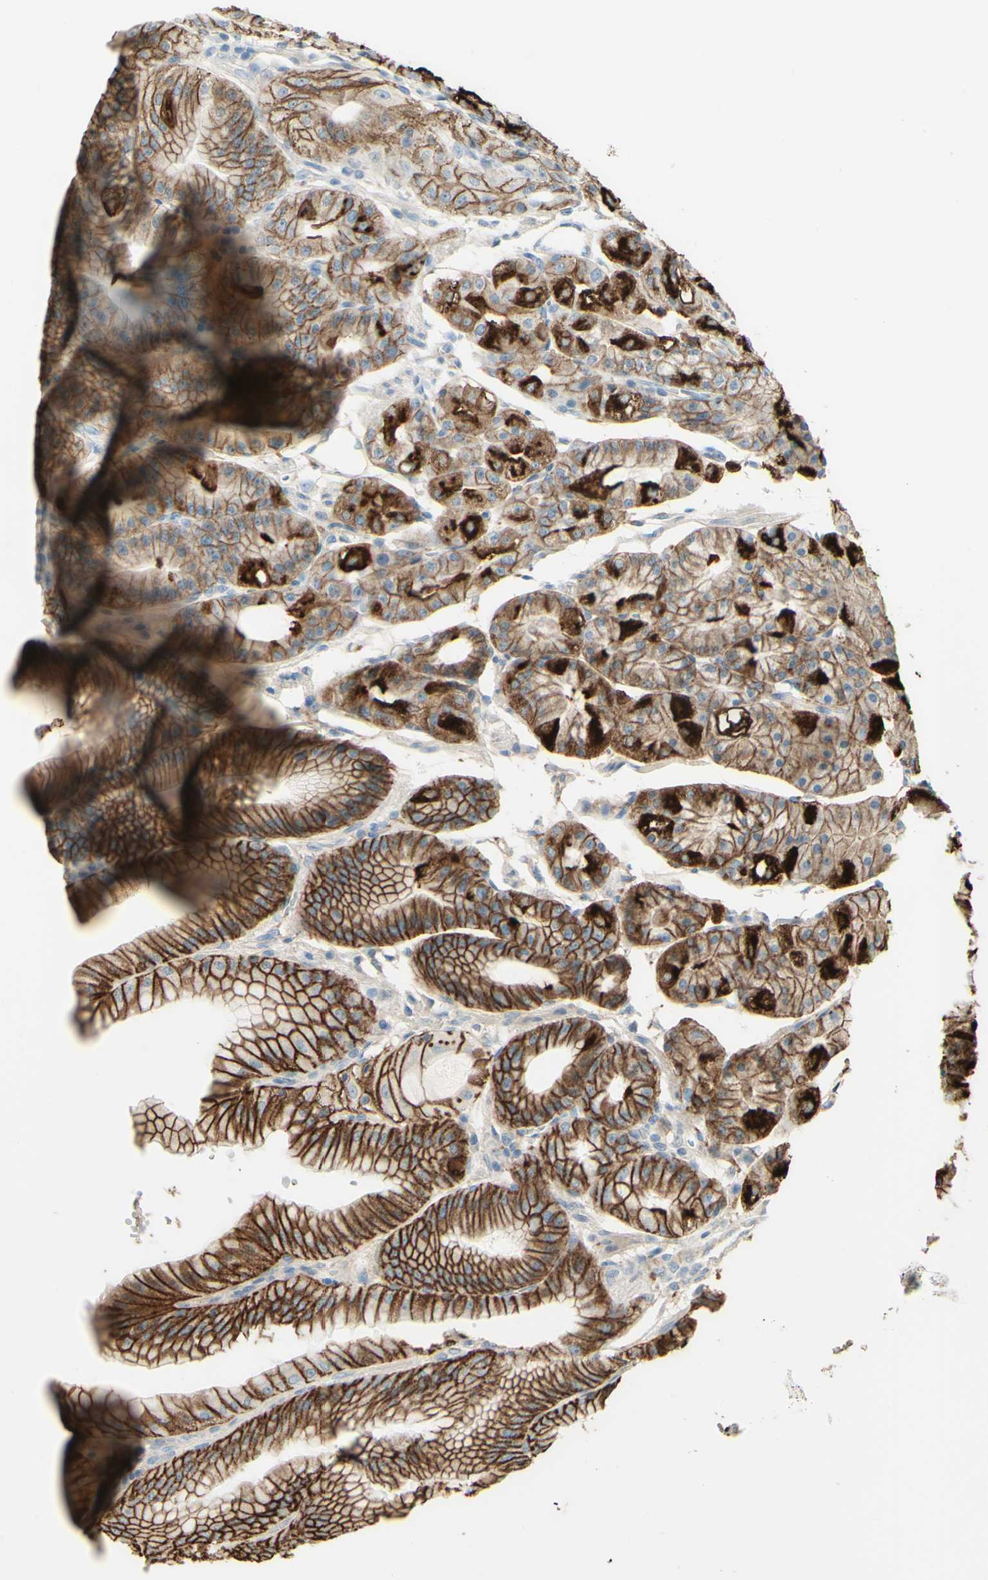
{"staining": {"intensity": "strong", "quantity": ">75%", "location": "cytoplasmic/membranous"}, "tissue": "stomach", "cell_type": "Glandular cells", "image_type": "normal", "snomed": [{"axis": "morphology", "description": "Normal tissue, NOS"}, {"axis": "topography", "description": "Stomach, lower"}], "caption": "This is a photomicrograph of immunohistochemistry staining of normal stomach, which shows strong positivity in the cytoplasmic/membranous of glandular cells.", "gene": "RNF149", "patient": {"sex": "male", "age": 71}}